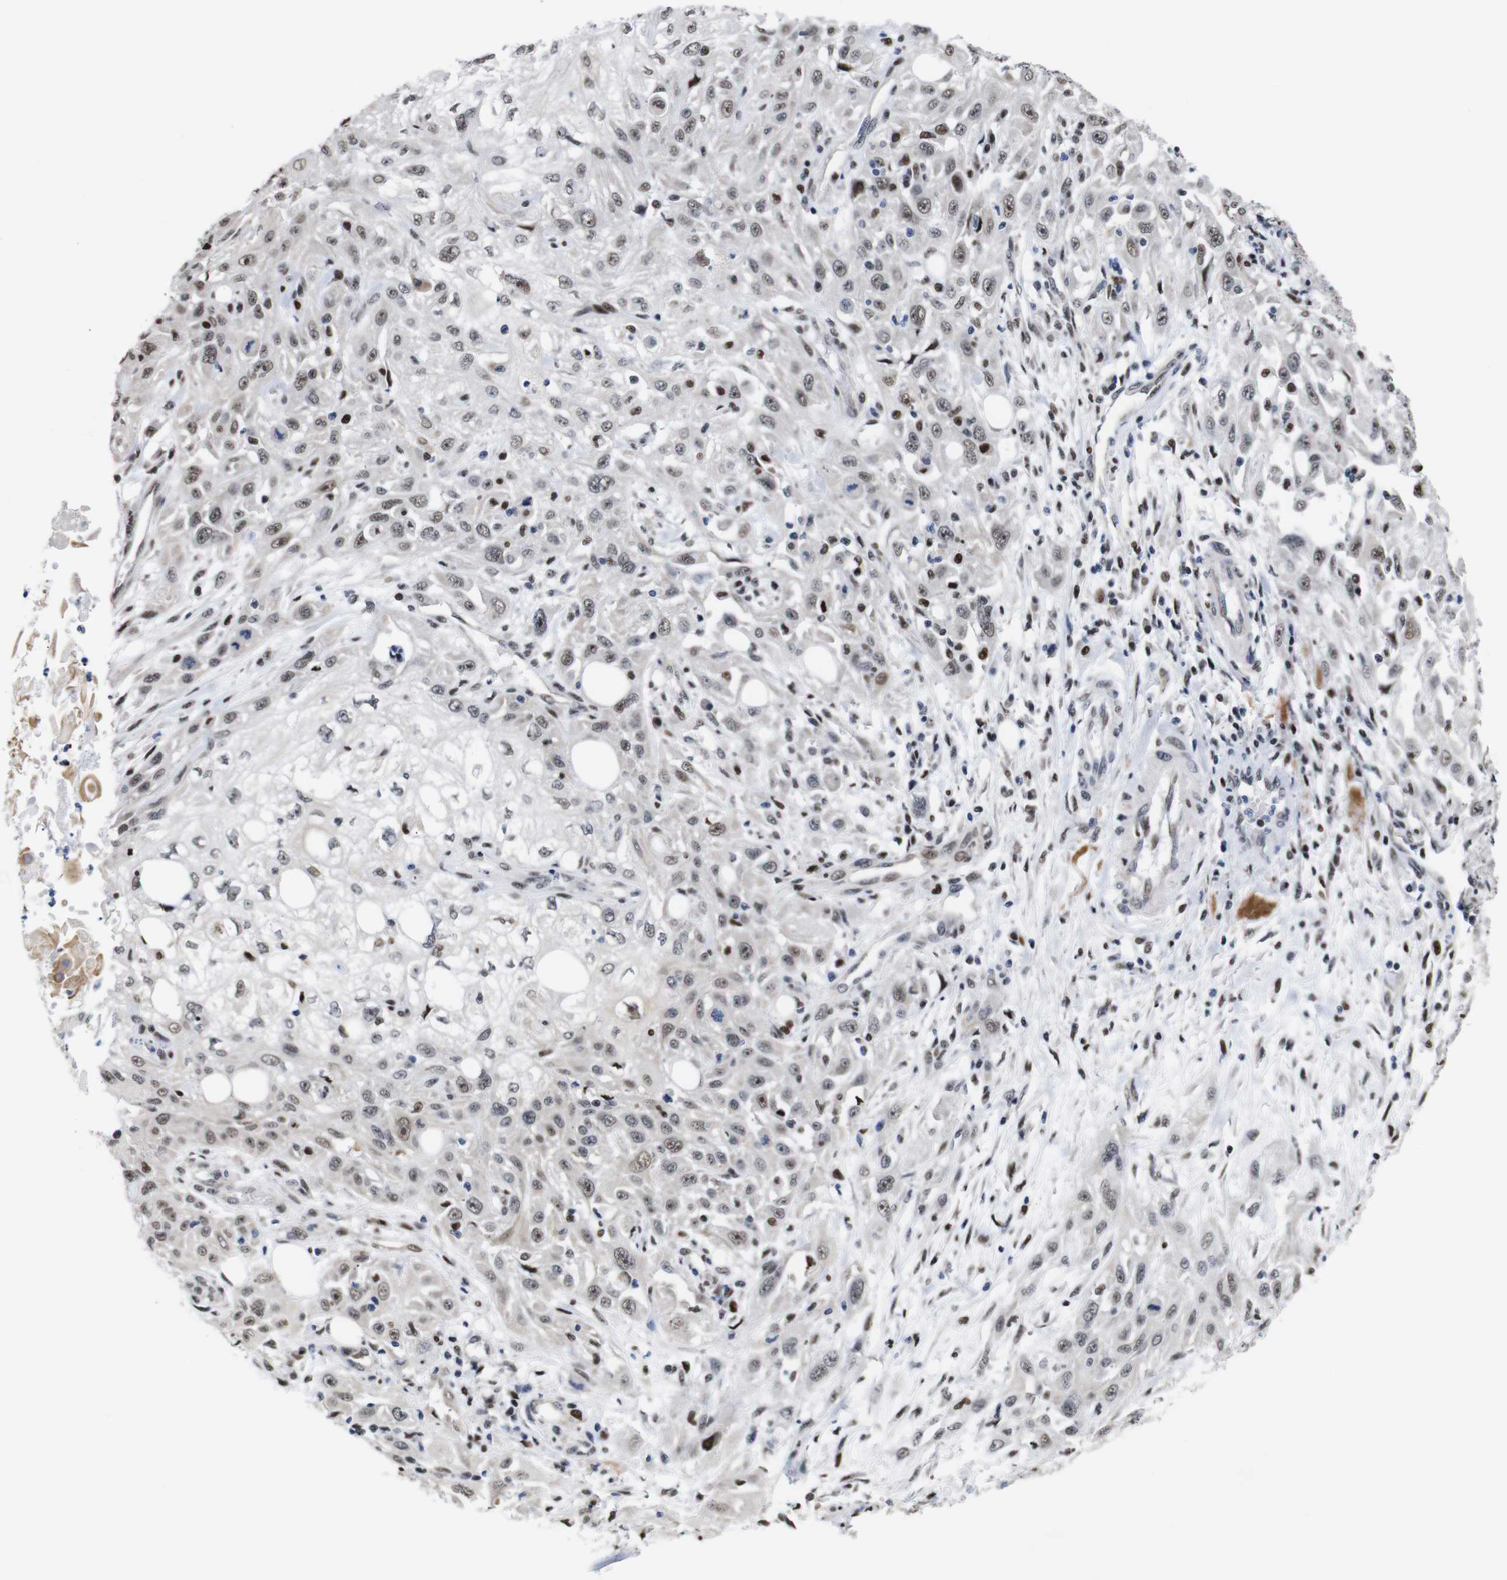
{"staining": {"intensity": "weak", "quantity": ">75%", "location": "nuclear"}, "tissue": "skin cancer", "cell_type": "Tumor cells", "image_type": "cancer", "snomed": [{"axis": "morphology", "description": "Squamous cell carcinoma, NOS"}, {"axis": "topography", "description": "Skin"}], "caption": "Immunohistochemistry of human skin cancer (squamous cell carcinoma) displays low levels of weak nuclear positivity in approximately >75% of tumor cells.", "gene": "GATA6", "patient": {"sex": "male", "age": 75}}